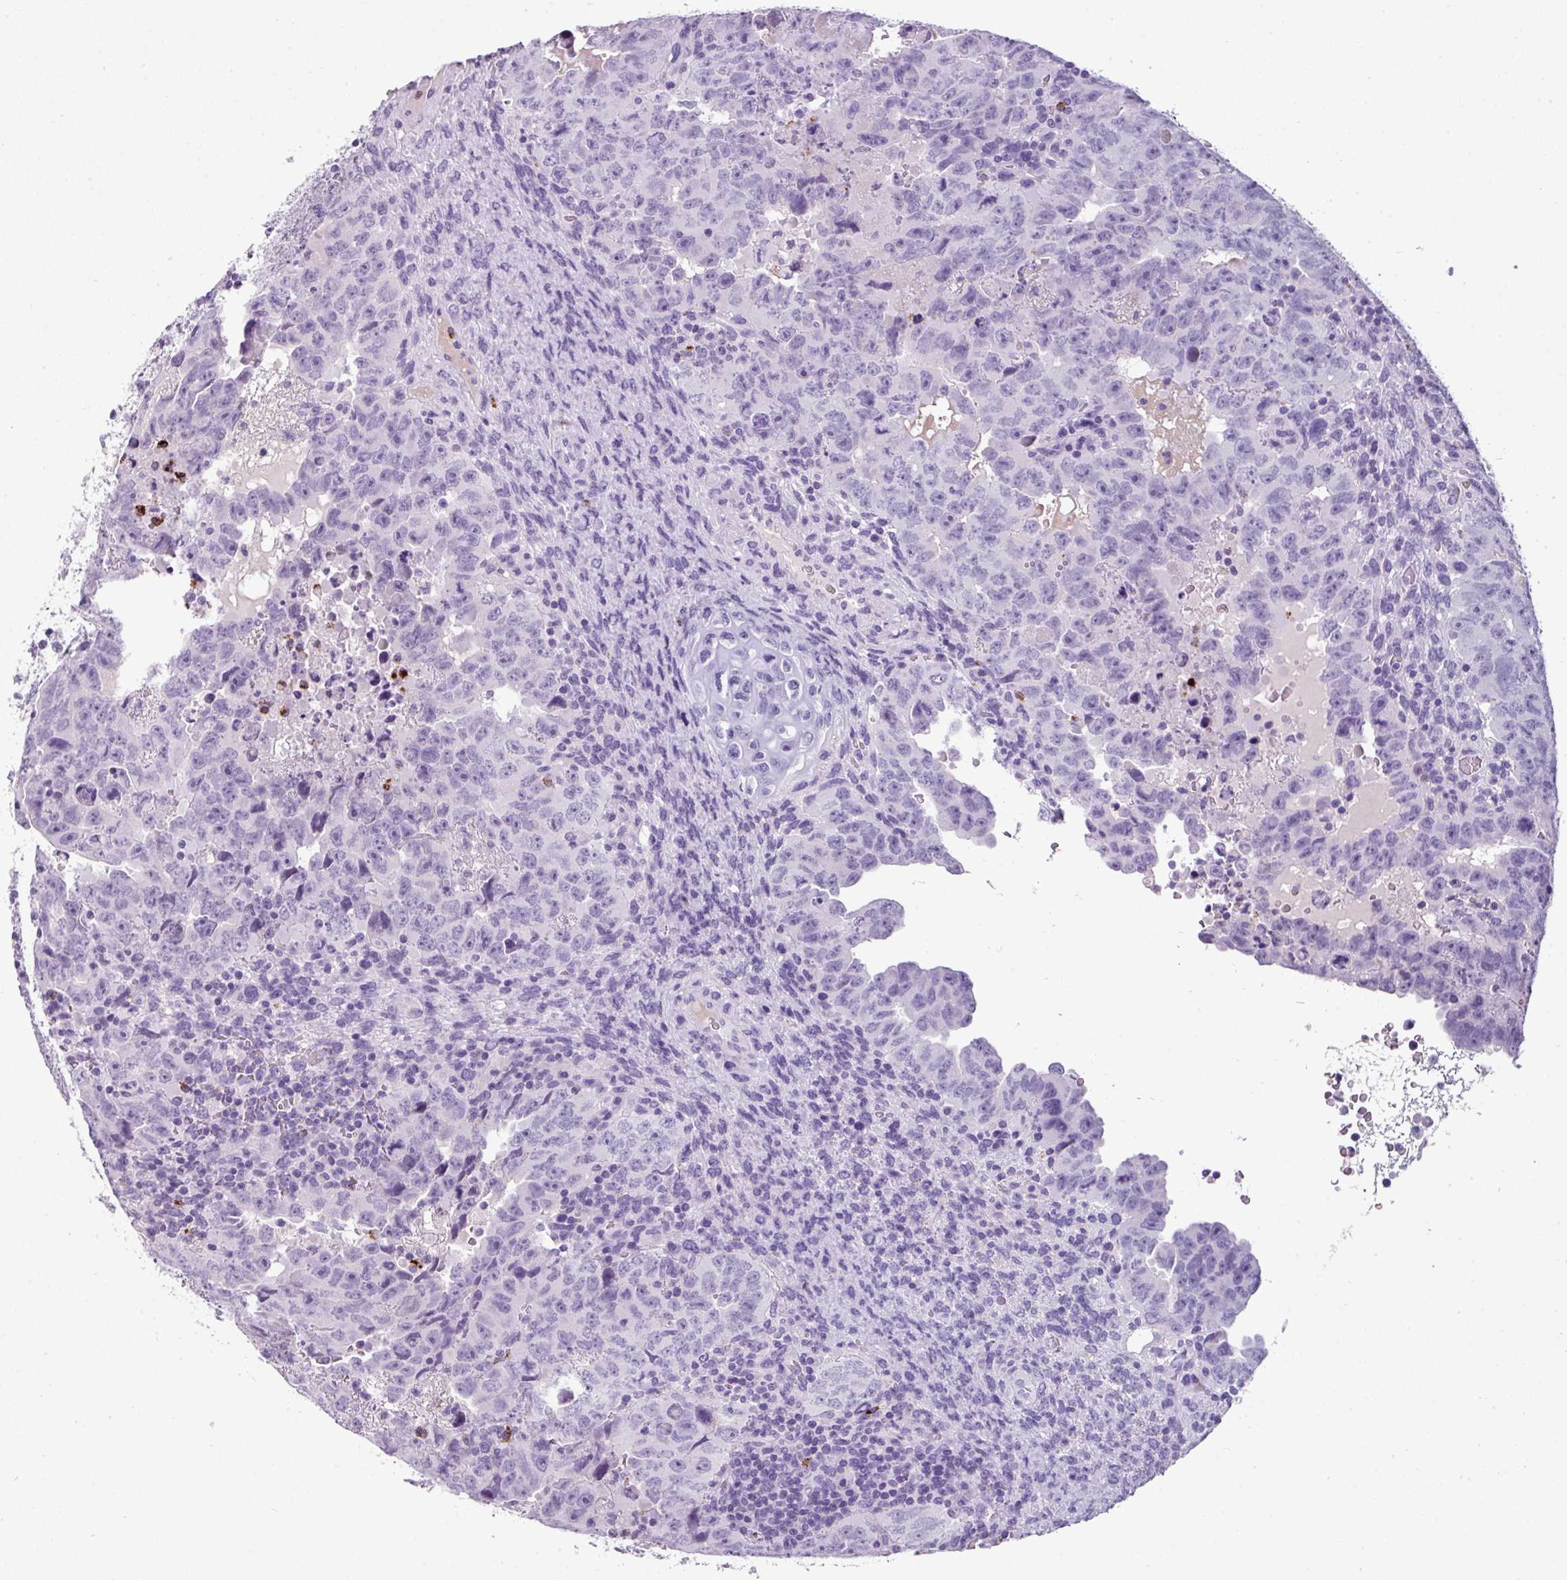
{"staining": {"intensity": "negative", "quantity": "none", "location": "none"}, "tissue": "testis cancer", "cell_type": "Tumor cells", "image_type": "cancer", "snomed": [{"axis": "morphology", "description": "Carcinoma, Embryonal, NOS"}, {"axis": "topography", "description": "Testis"}], "caption": "Human testis embryonal carcinoma stained for a protein using immunohistochemistry exhibits no positivity in tumor cells.", "gene": "CTSG", "patient": {"sex": "male", "age": 24}}